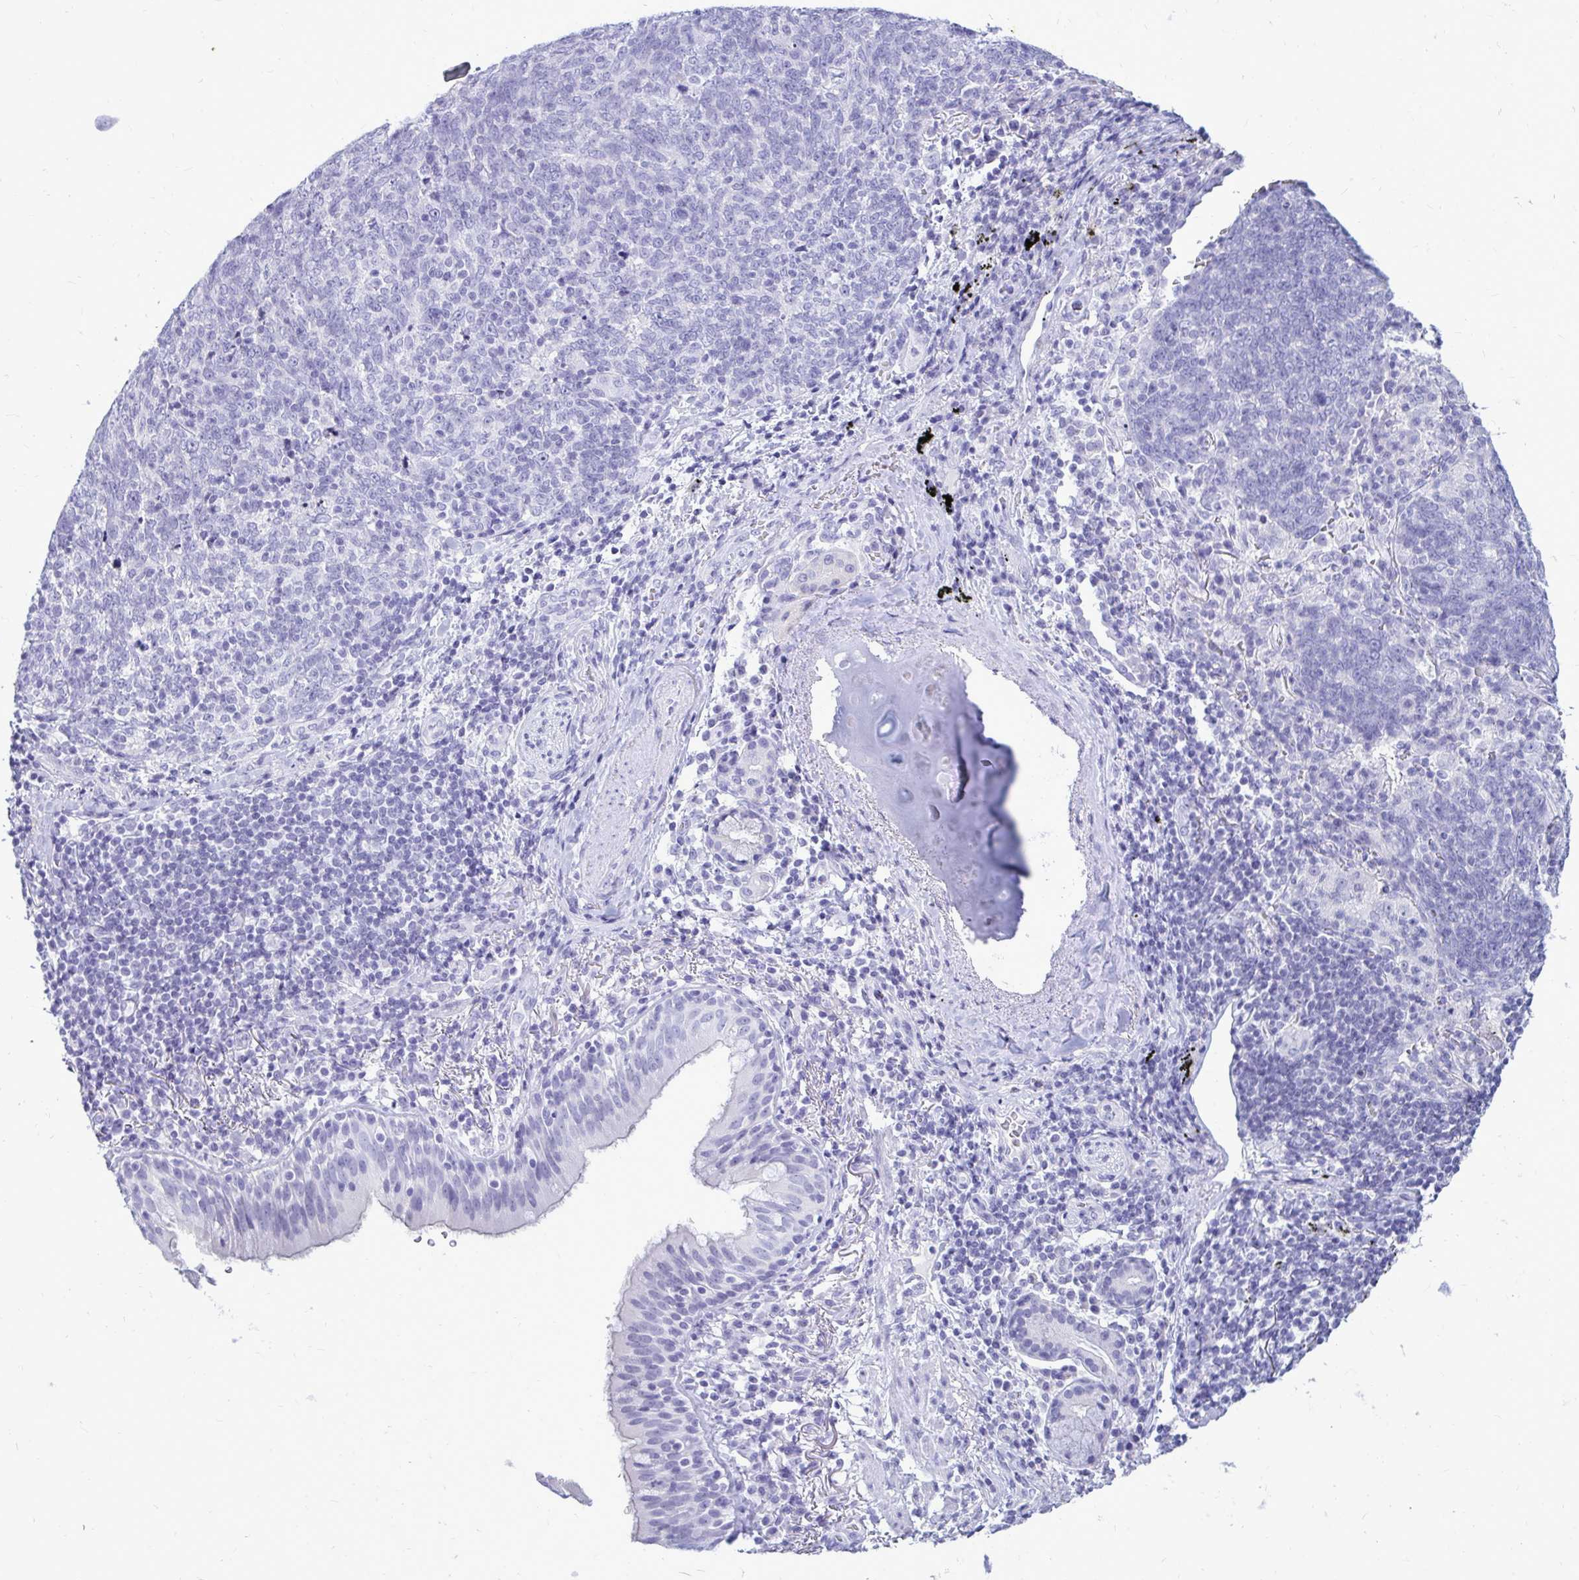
{"staining": {"intensity": "negative", "quantity": "none", "location": "none"}, "tissue": "lung cancer", "cell_type": "Tumor cells", "image_type": "cancer", "snomed": [{"axis": "morphology", "description": "Squamous cell carcinoma, NOS"}, {"axis": "topography", "description": "Lung"}], "caption": "A high-resolution micrograph shows IHC staining of lung squamous cell carcinoma, which exhibits no significant positivity in tumor cells.", "gene": "NANOGNB", "patient": {"sex": "female", "age": 72}}